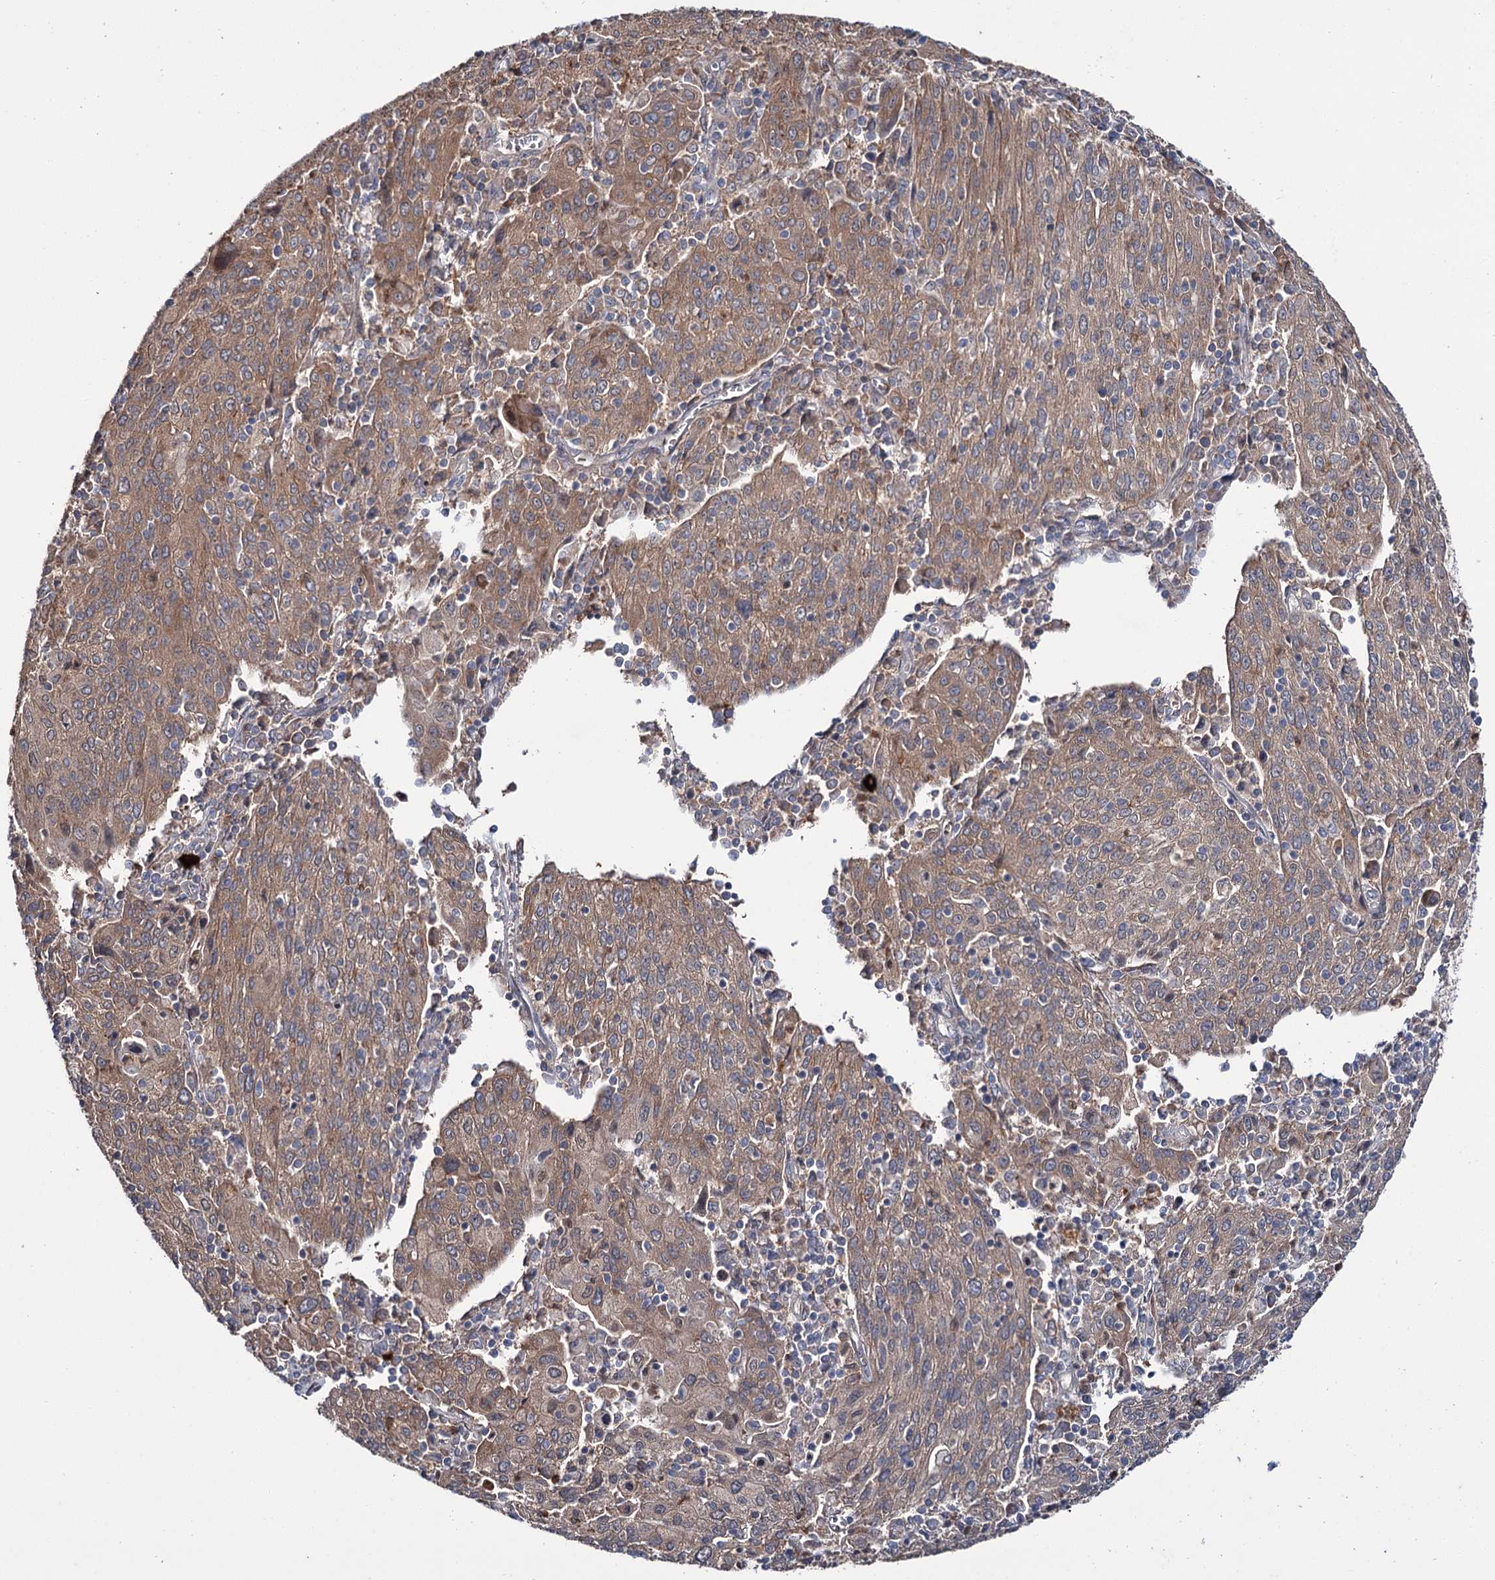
{"staining": {"intensity": "moderate", "quantity": ">75%", "location": "cytoplasmic/membranous"}, "tissue": "cervical cancer", "cell_type": "Tumor cells", "image_type": "cancer", "snomed": [{"axis": "morphology", "description": "Squamous cell carcinoma, NOS"}, {"axis": "topography", "description": "Cervix"}], "caption": "Protein expression analysis of cervical squamous cell carcinoma shows moderate cytoplasmic/membranous positivity in approximately >75% of tumor cells.", "gene": "PTPN3", "patient": {"sex": "female", "age": 67}}